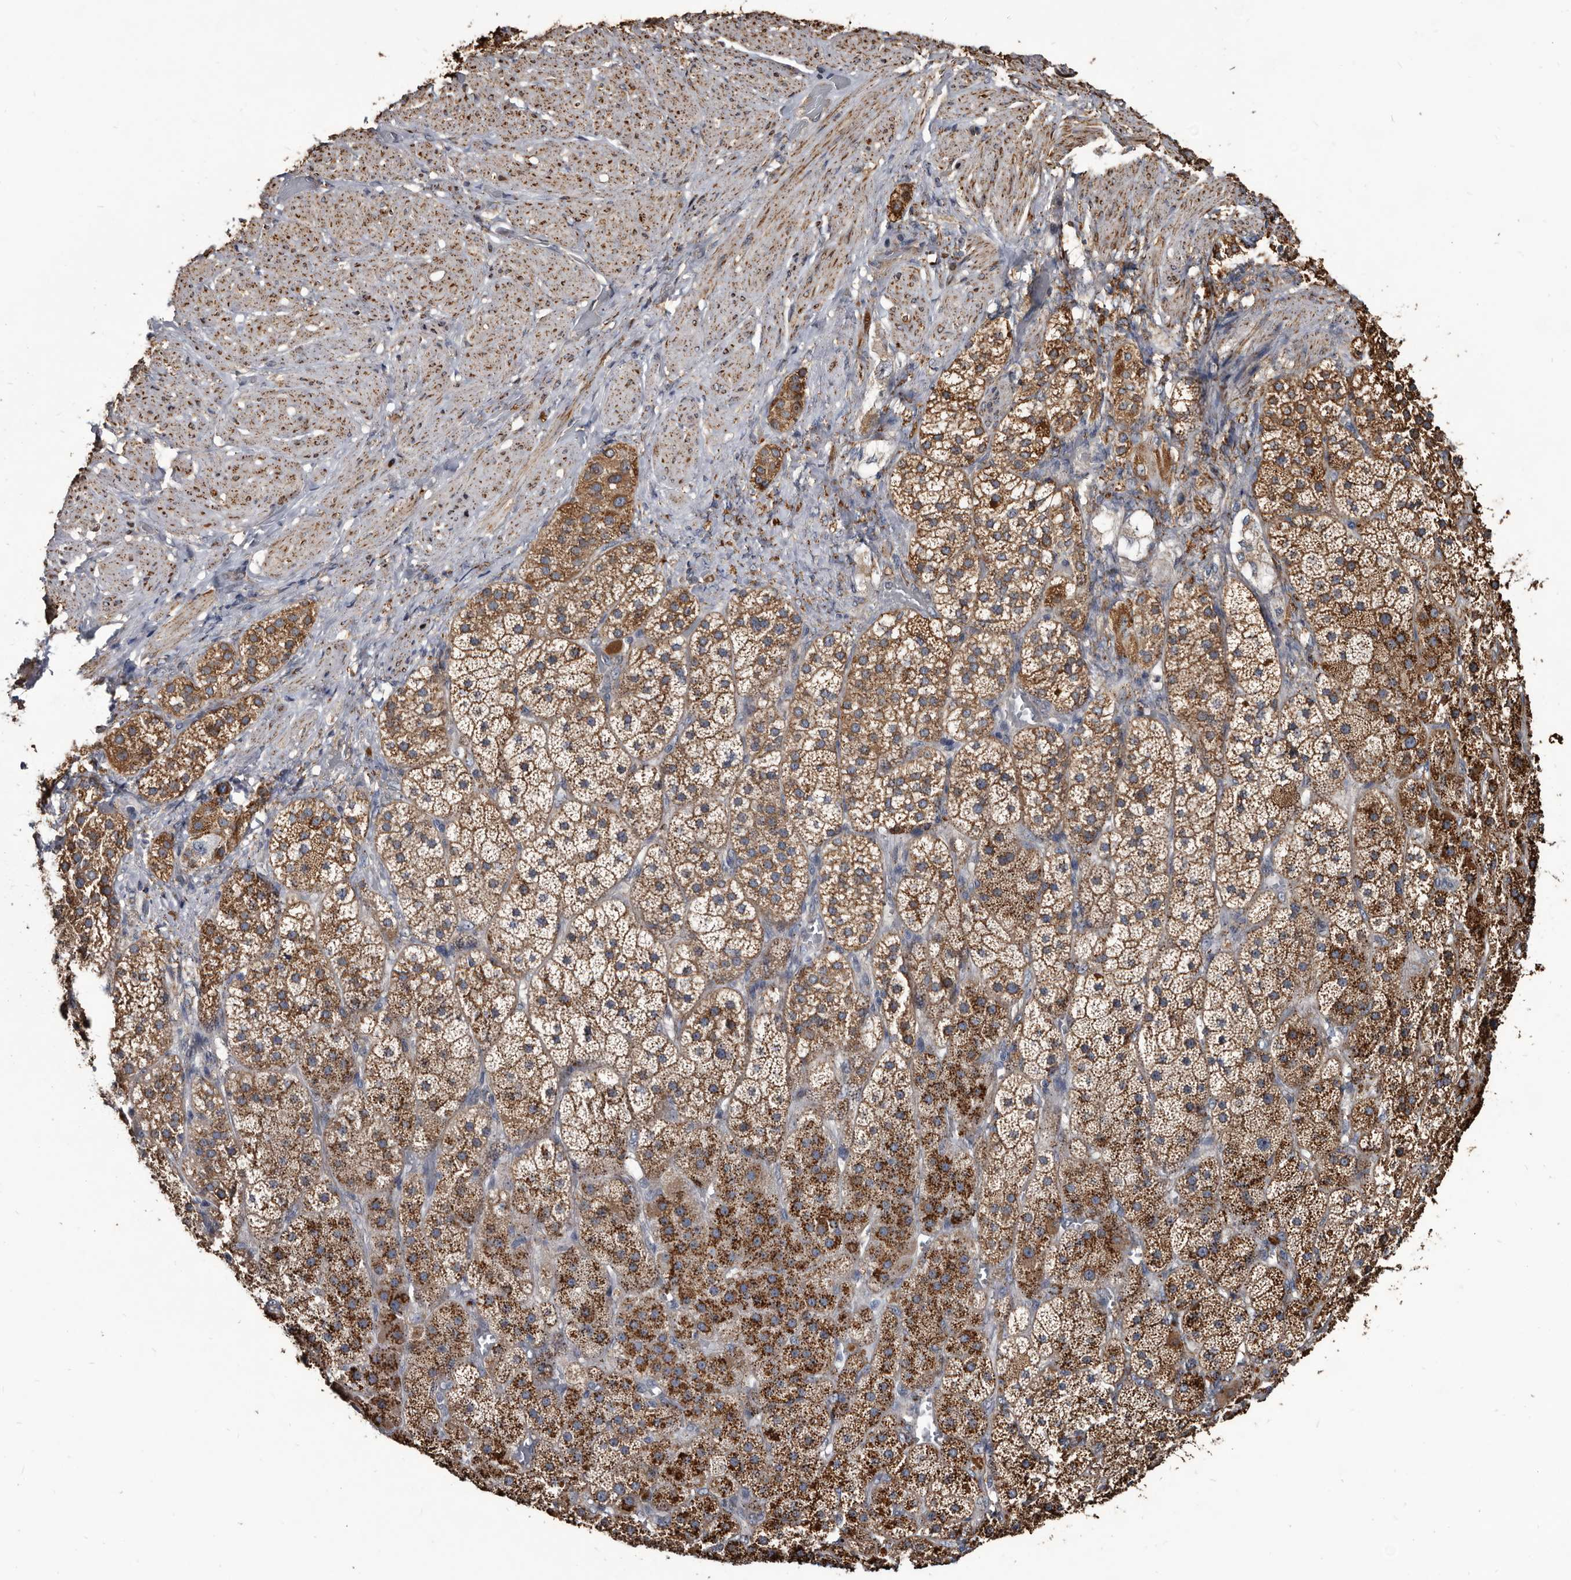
{"staining": {"intensity": "strong", "quantity": ">75%", "location": "cytoplasmic/membranous"}, "tissue": "adrenal gland", "cell_type": "Glandular cells", "image_type": "normal", "snomed": [{"axis": "morphology", "description": "Normal tissue, NOS"}, {"axis": "topography", "description": "Adrenal gland"}], "caption": "The image displays staining of benign adrenal gland, revealing strong cytoplasmic/membranous protein positivity (brown color) within glandular cells. The staining is performed using DAB (3,3'-diaminobenzidine) brown chromogen to label protein expression. The nuclei are counter-stained blue using hematoxylin.", "gene": "CTSA", "patient": {"sex": "male", "age": 57}}